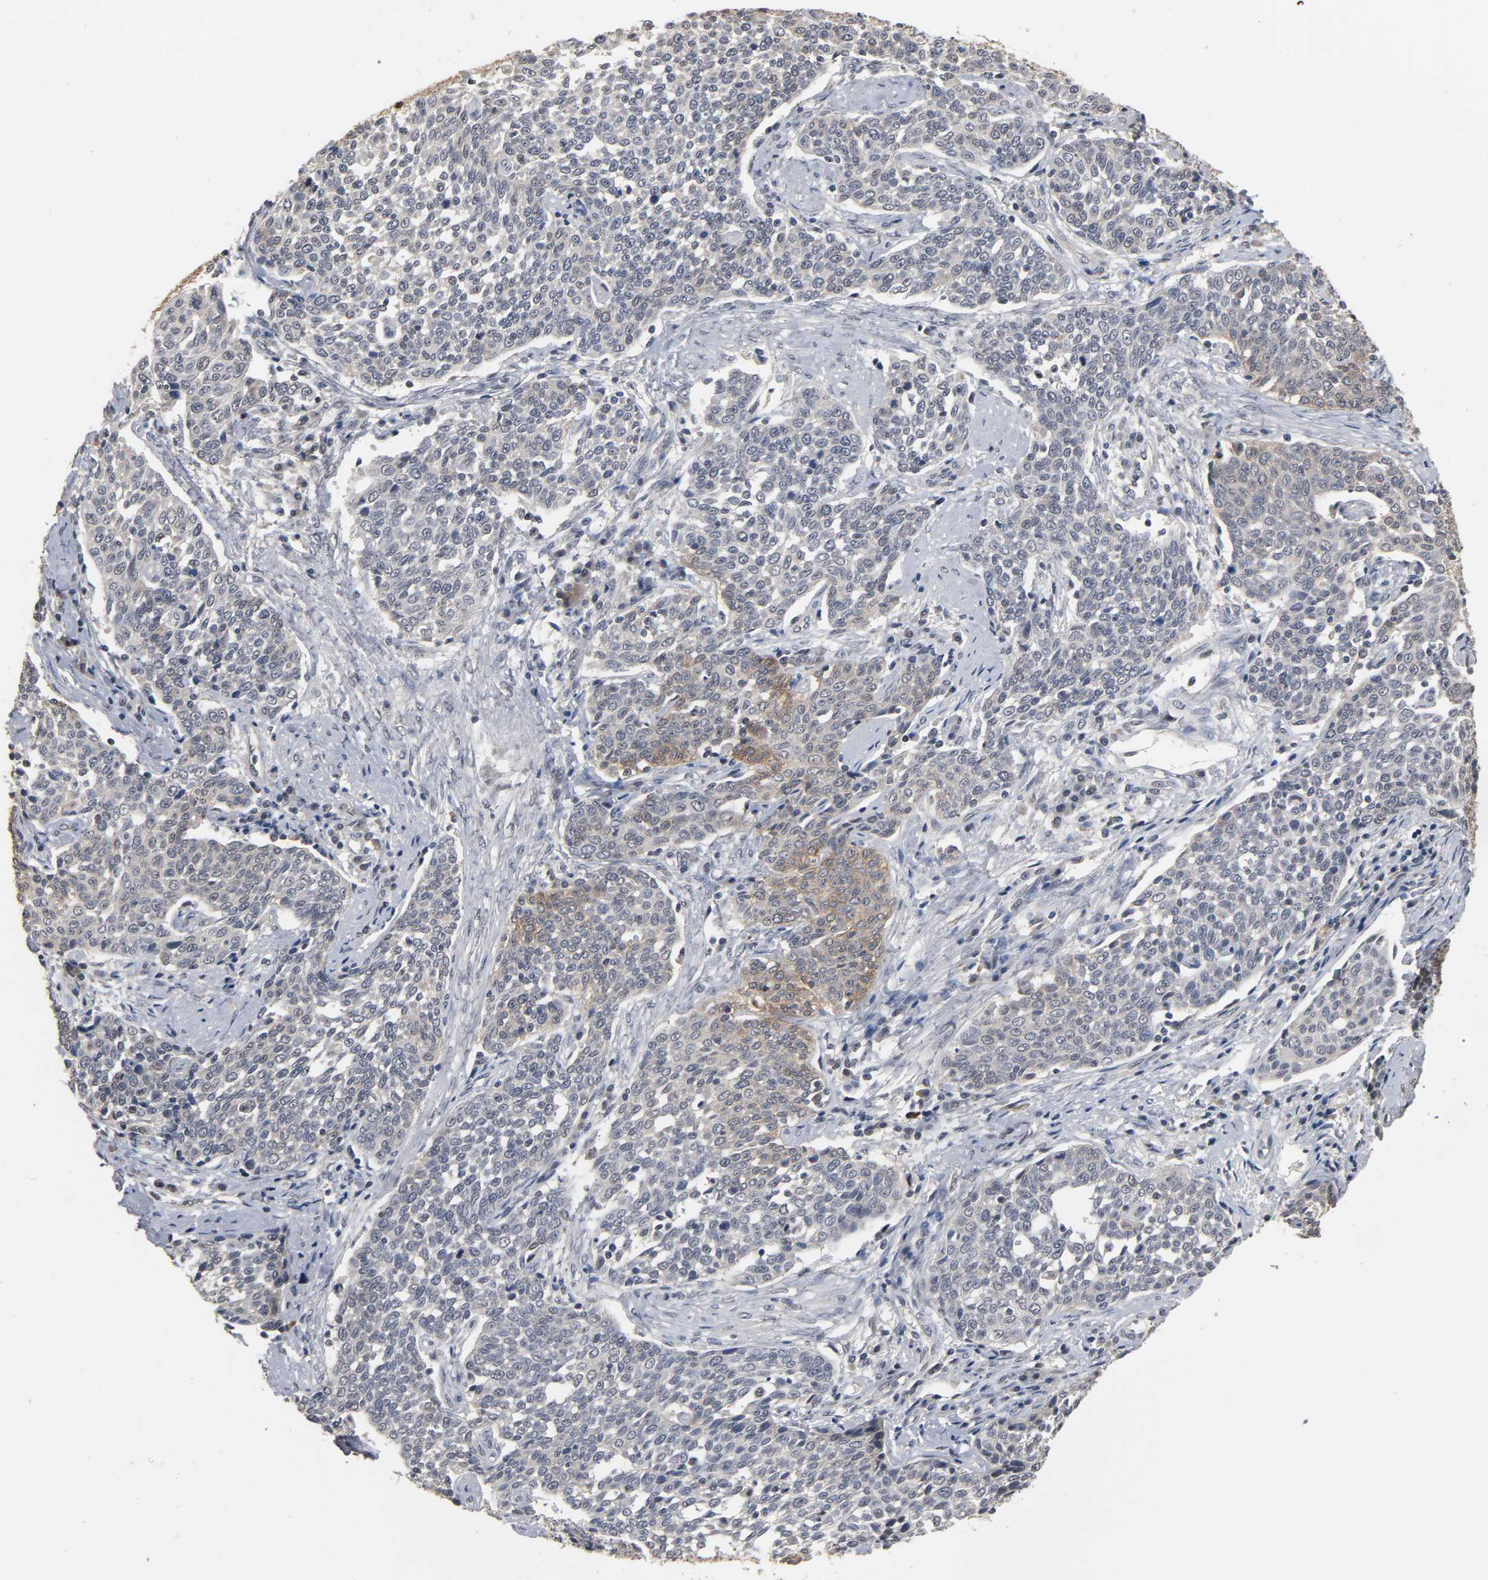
{"staining": {"intensity": "moderate", "quantity": "<25%", "location": "cytoplasmic/membranous"}, "tissue": "cervical cancer", "cell_type": "Tumor cells", "image_type": "cancer", "snomed": [{"axis": "morphology", "description": "Squamous cell carcinoma, NOS"}, {"axis": "topography", "description": "Cervix"}], "caption": "An immunohistochemistry (IHC) photomicrograph of neoplastic tissue is shown. Protein staining in brown labels moderate cytoplasmic/membranous positivity in squamous cell carcinoma (cervical) within tumor cells.", "gene": "HTR1E", "patient": {"sex": "female", "age": 34}}